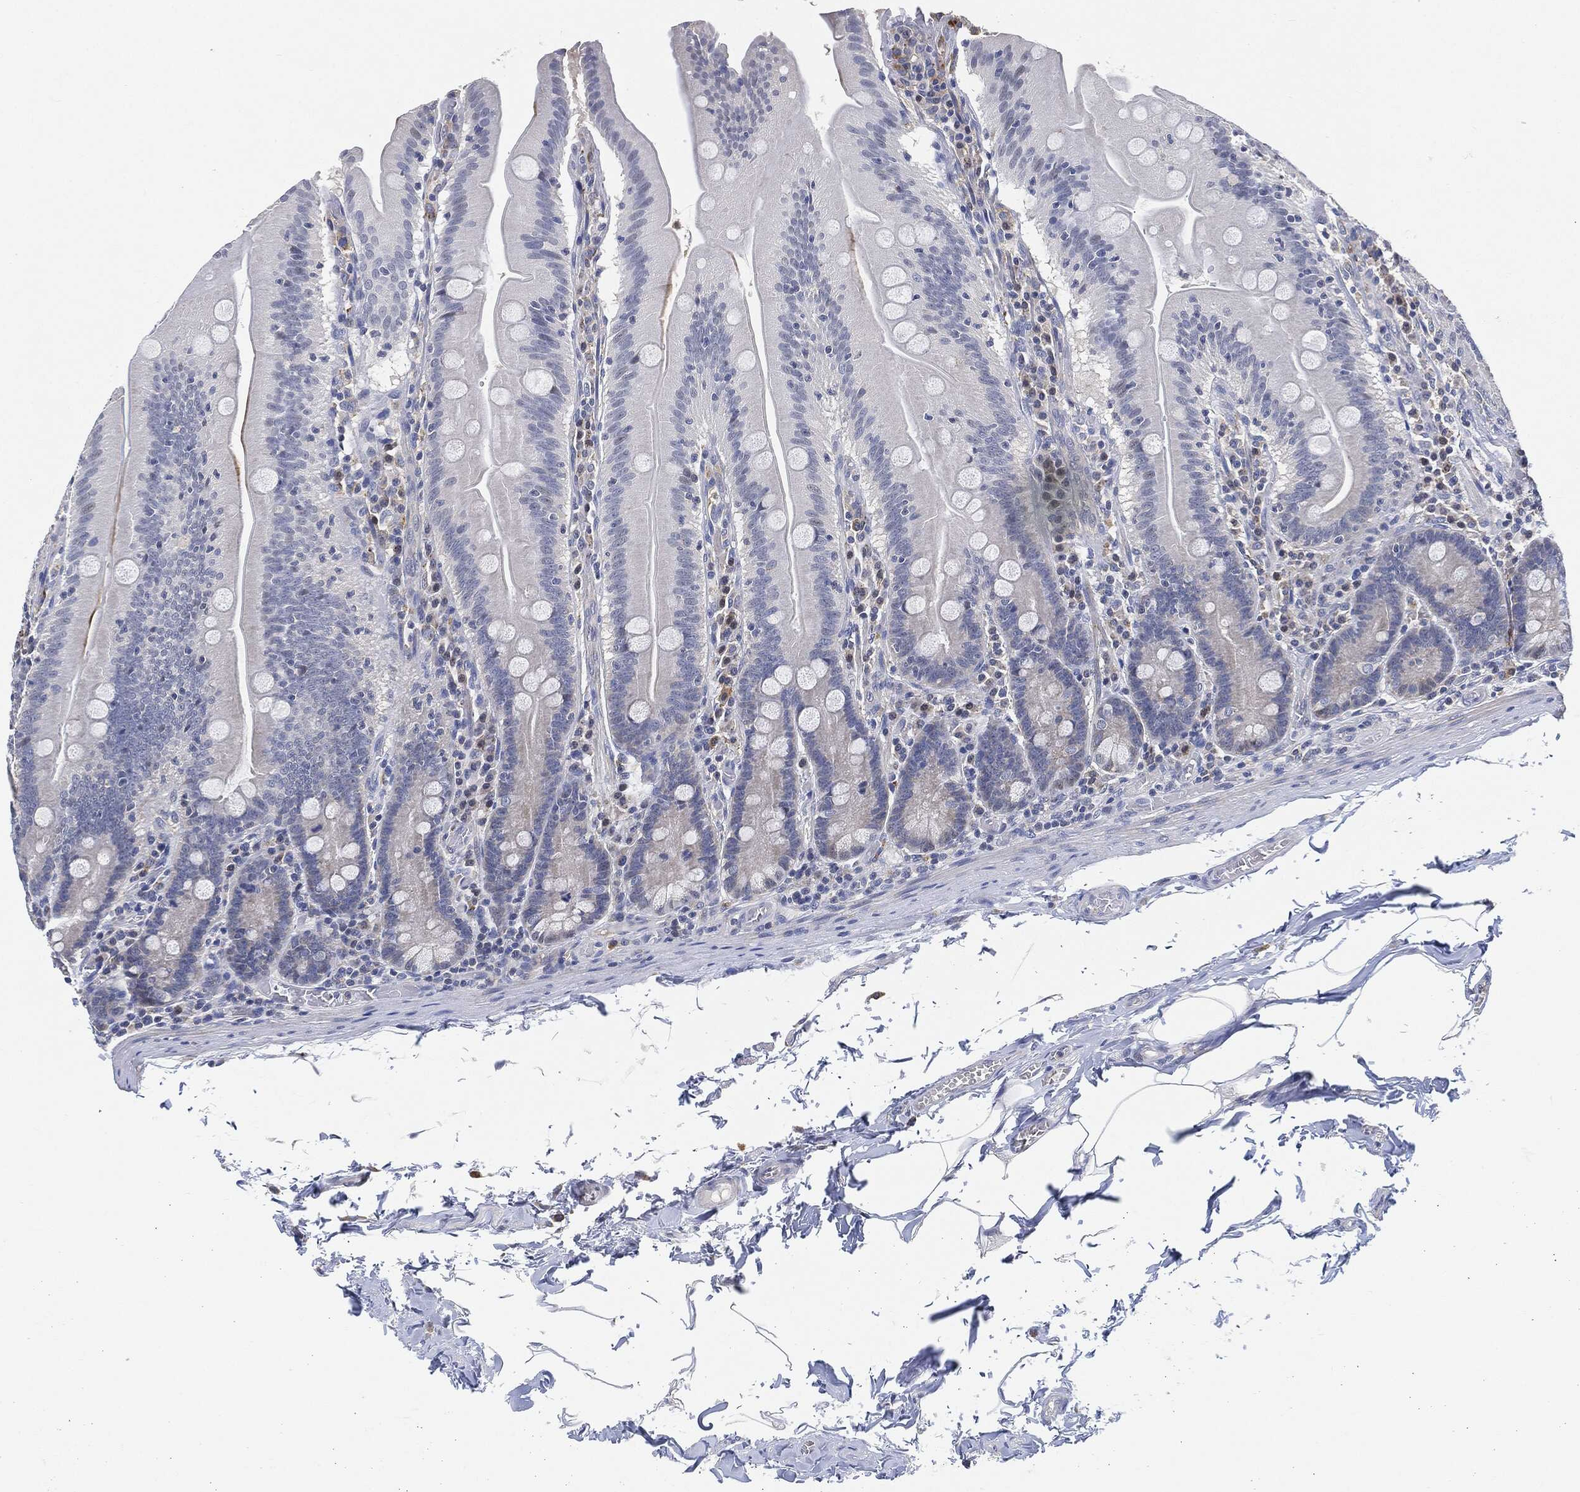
{"staining": {"intensity": "negative", "quantity": "none", "location": "none"}, "tissue": "small intestine", "cell_type": "Glandular cells", "image_type": "normal", "snomed": [{"axis": "morphology", "description": "Normal tissue, NOS"}, {"axis": "topography", "description": "Small intestine"}], "caption": "IHC of unremarkable human small intestine reveals no positivity in glandular cells.", "gene": "VSIG4", "patient": {"sex": "male", "age": 37}}